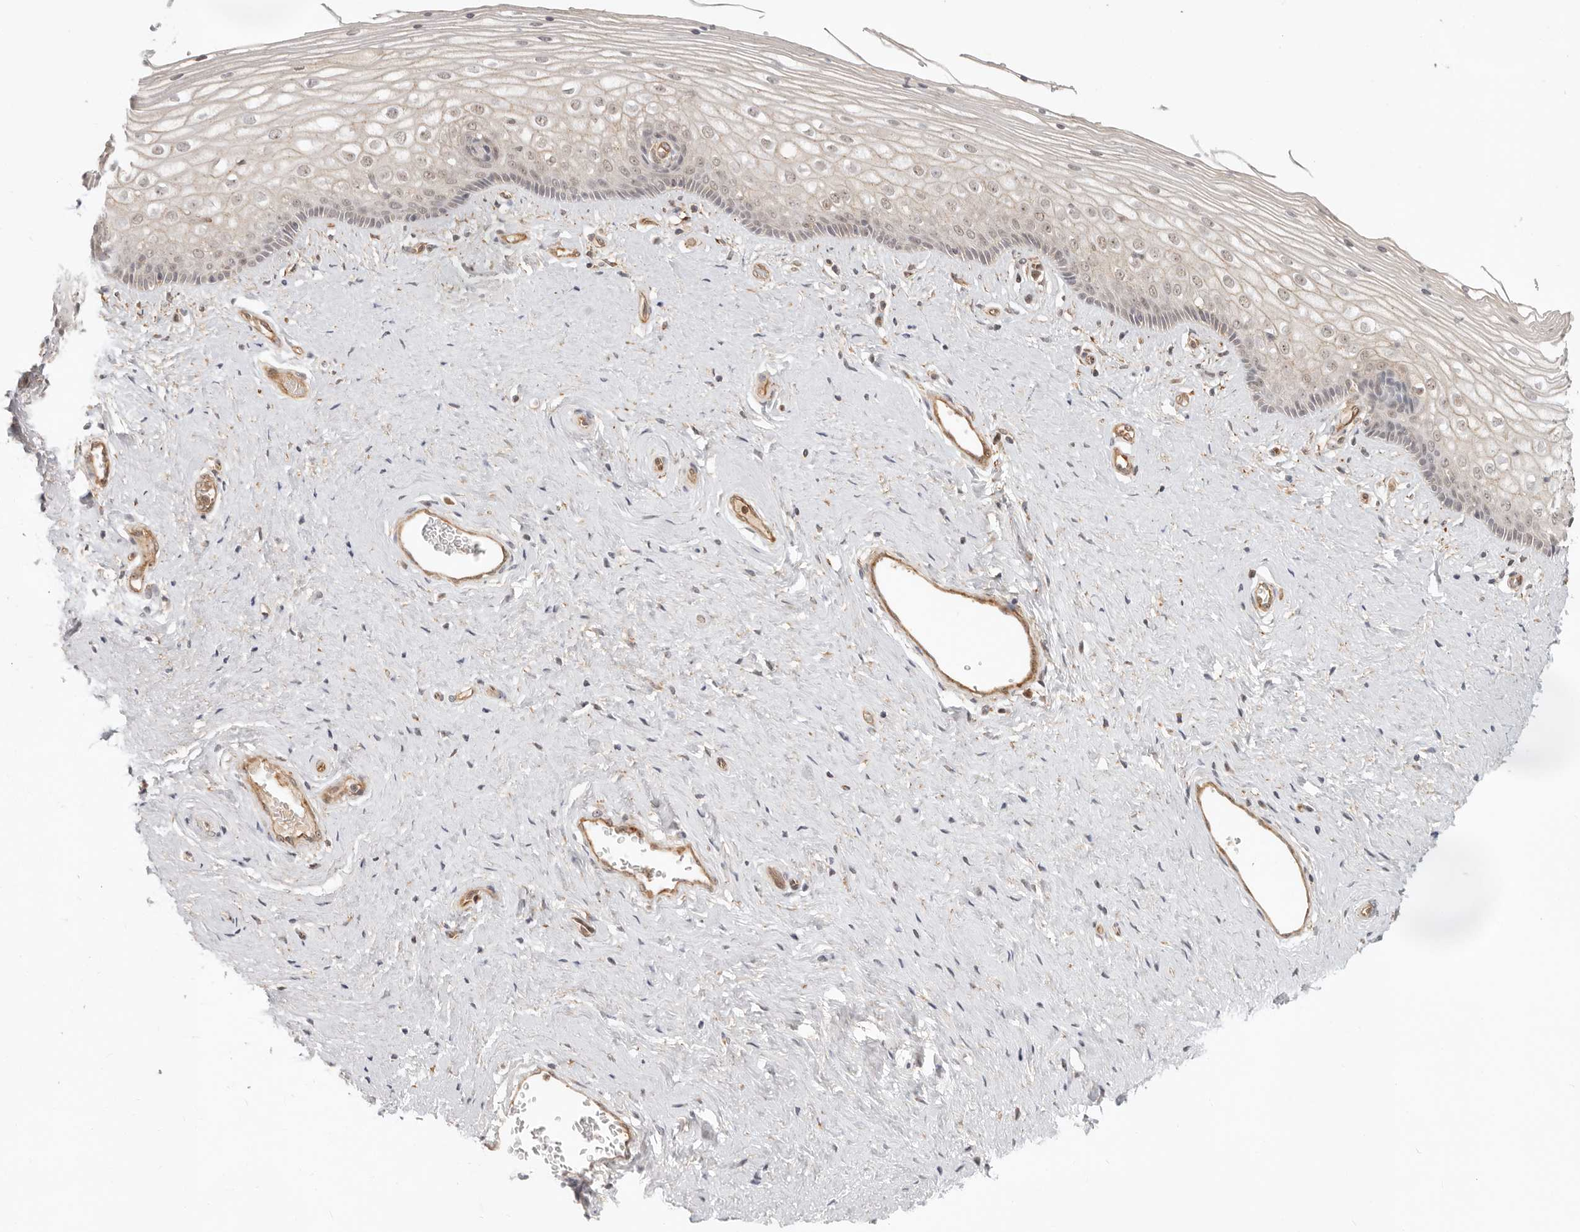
{"staining": {"intensity": "weak", "quantity": "25%-75%", "location": "cytoplasmic/membranous,nuclear"}, "tissue": "vagina", "cell_type": "Squamous epithelial cells", "image_type": "normal", "snomed": [{"axis": "morphology", "description": "Normal tissue, NOS"}, {"axis": "topography", "description": "Vagina"}], "caption": "Approximately 25%-75% of squamous epithelial cells in unremarkable human vagina exhibit weak cytoplasmic/membranous,nuclear protein staining as visualized by brown immunohistochemical staining.", "gene": "HEXD", "patient": {"sex": "female", "age": 46}}